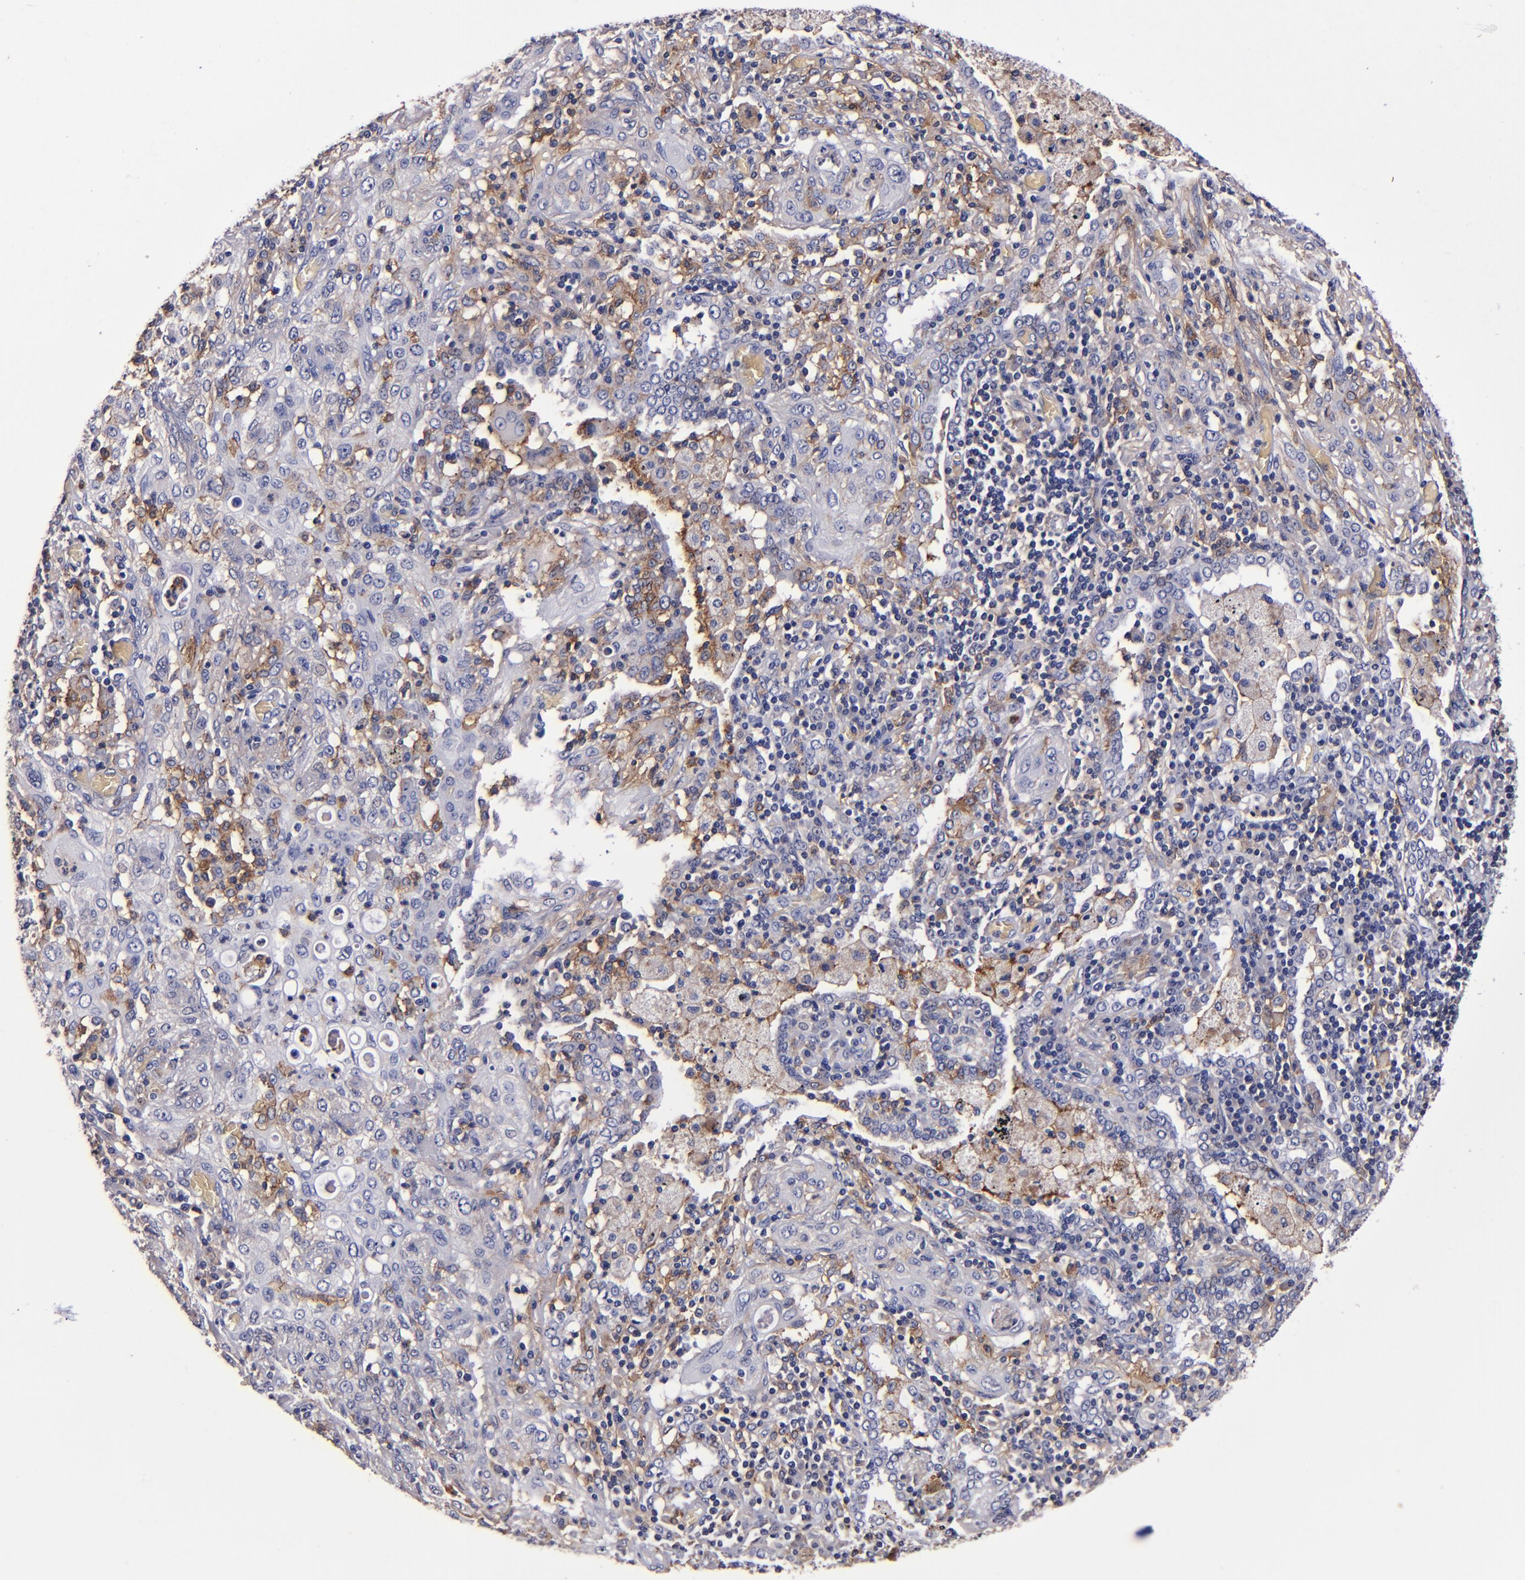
{"staining": {"intensity": "moderate", "quantity": "<25%", "location": "cytoplasmic/membranous"}, "tissue": "lung cancer", "cell_type": "Tumor cells", "image_type": "cancer", "snomed": [{"axis": "morphology", "description": "Squamous cell carcinoma, NOS"}, {"axis": "topography", "description": "Lung"}], "caption": "About <25% of tumor cells in lung cancer display moderate cytoplasmic/membranous protein staining as visualized by brown immunohistochemical staining.", "gene": "SIRPA", "patient": {"sex": "female", "age": 47}}